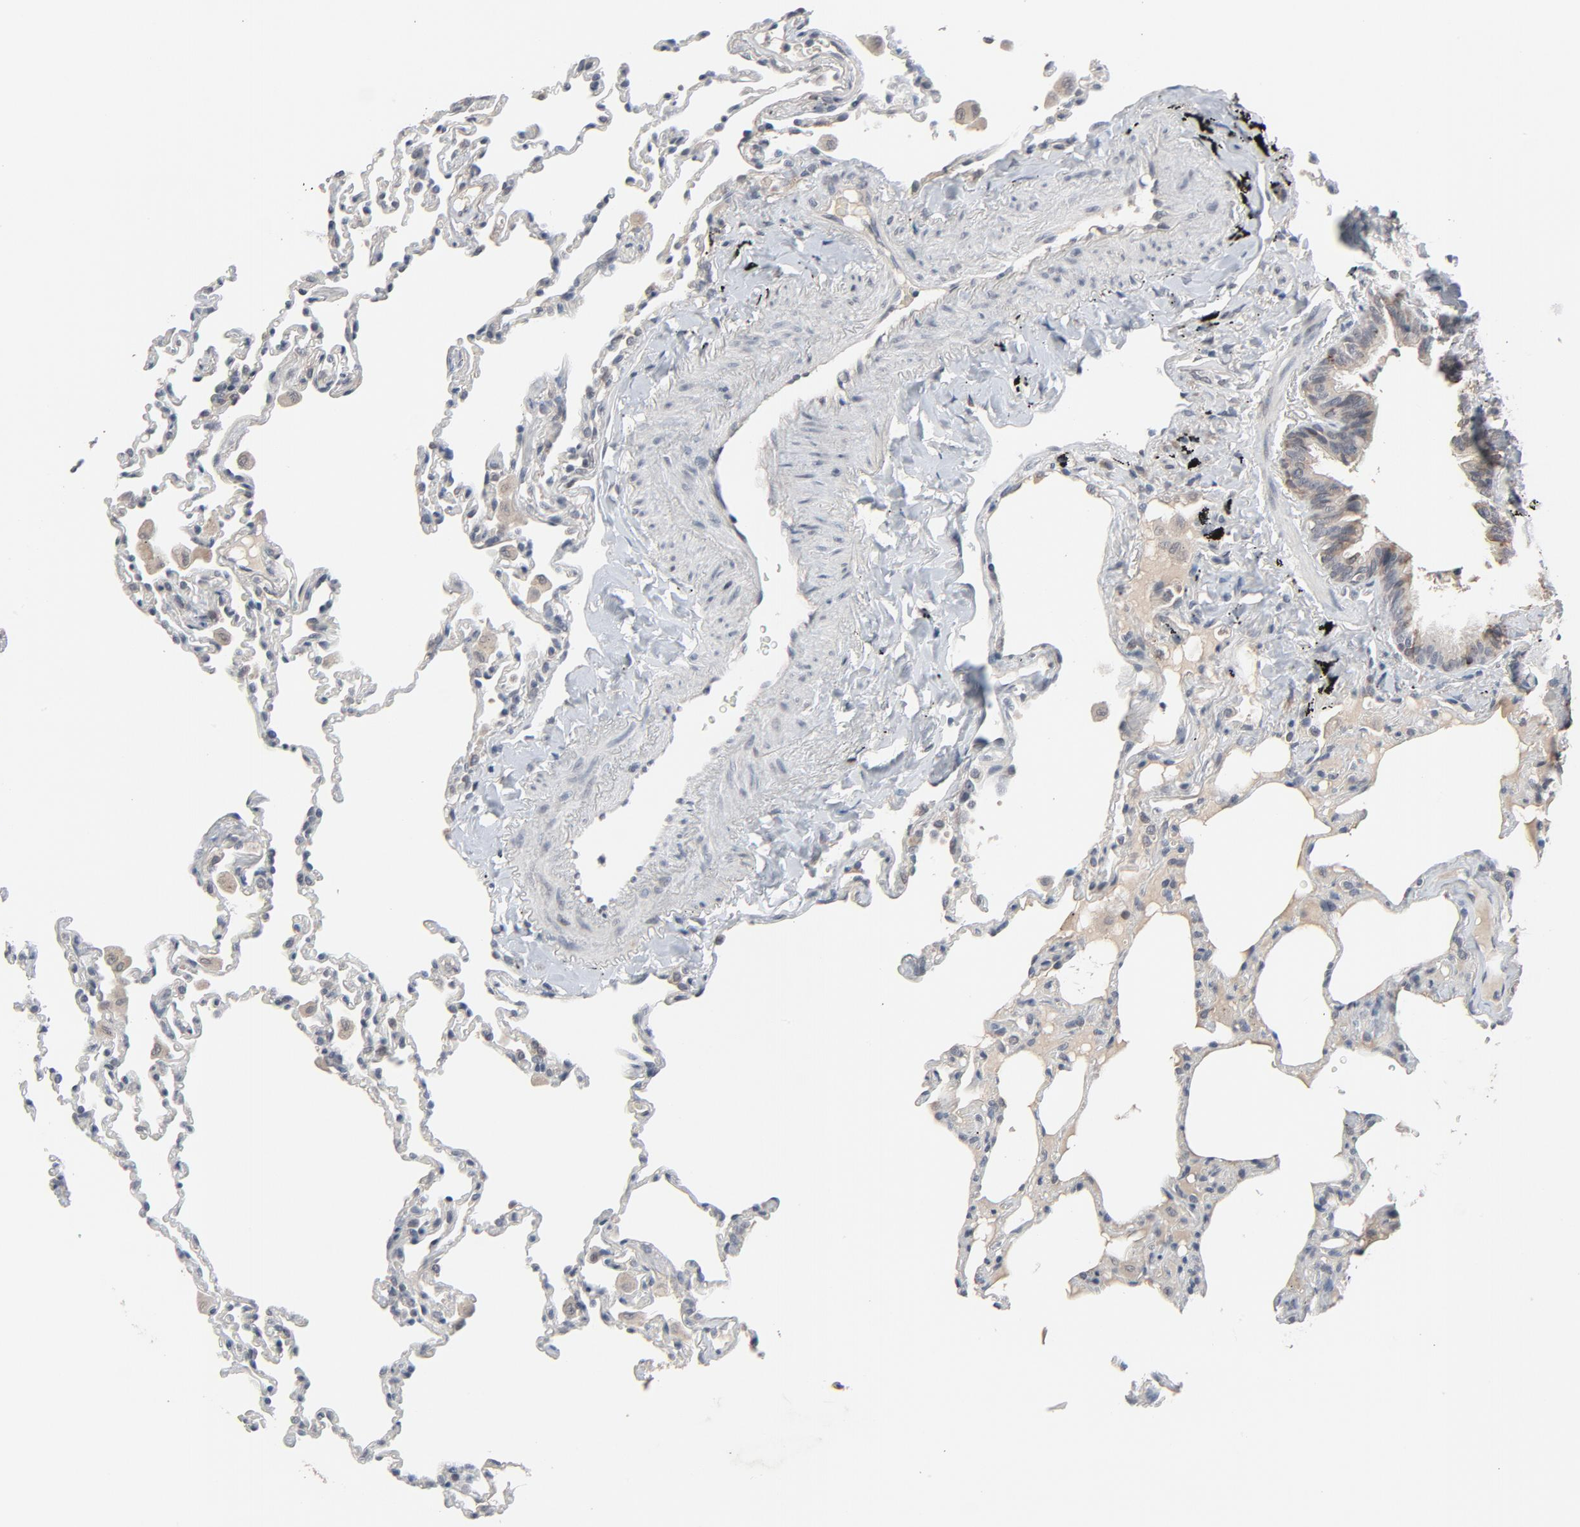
{"staining": {"intensity": "negative", "quantity": "none", "location": "none"}, "tissue": "lung", "cell_type": "Alveolar cells", "image_type": "normal", "snomed": [{"axis": "morphology", "description": "Normal tissue, NOS"}, {"axis": "topography", "description": "Lung"}], "caption": "DAB (3,3'-diaminobenzidine) immunohistochemical staining of normal lung displays no significant staining in alveolar cells.", "gene": "MT3", "patient": {"sex": "male", "age": 59}}